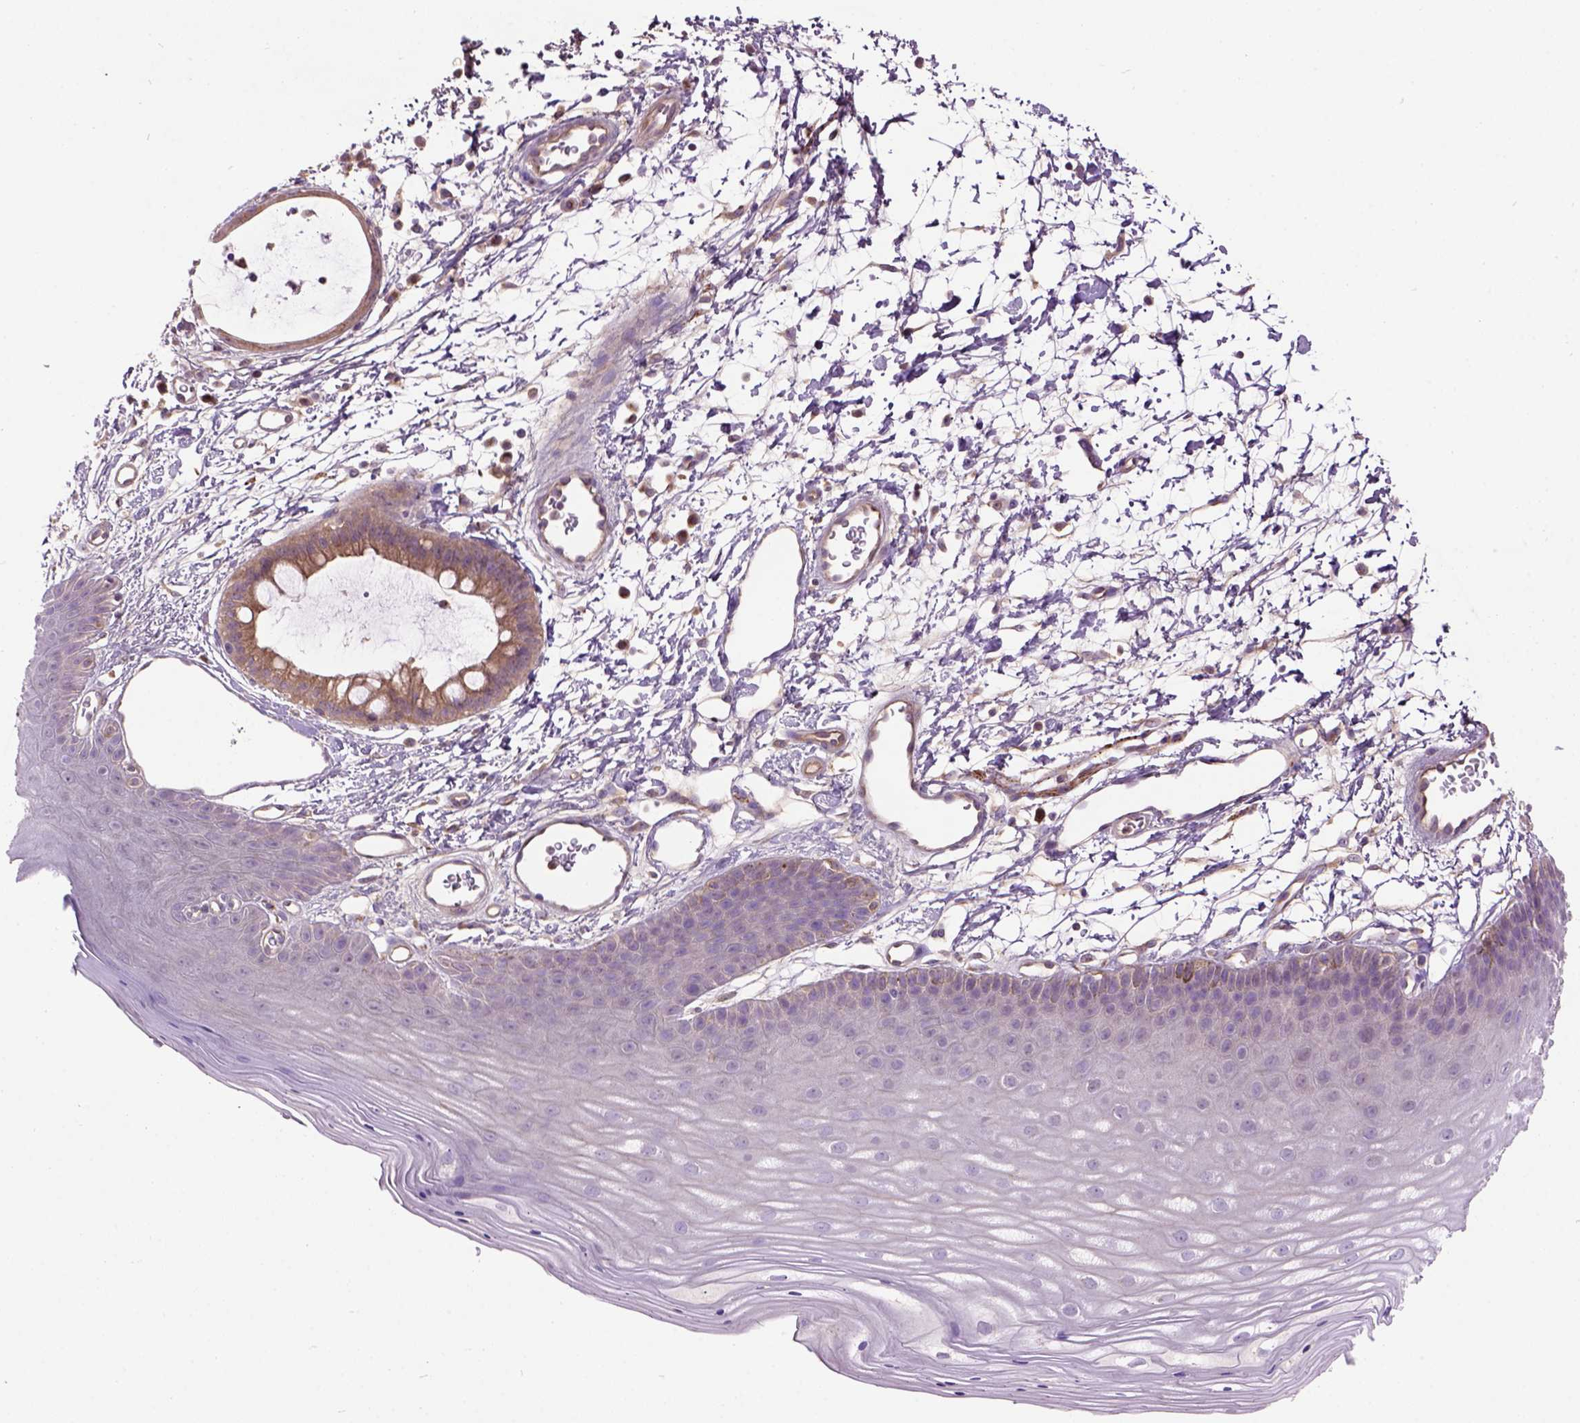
{"staining": {"intensity": "strong", "quantity": "<25%", "location": "cytoplasmic/membranous"}, "tissue": "skin", "cell_type": "Epidermal cells", "image_type": "normal", "snomed": [{"axis": "morphology", "description": "Normal tissue, NOS"}, {"axis": "topography", "description": "Anal"}], "caption": "Protein expression analysis of benign skin reveals strong cytoplasmic/membranous staining in about <25% of epidermal cells. (IHC, brightfield microscopy, high magnification).", "gene": "MAPT", "patient": {"sex": "male", "age": 53}}